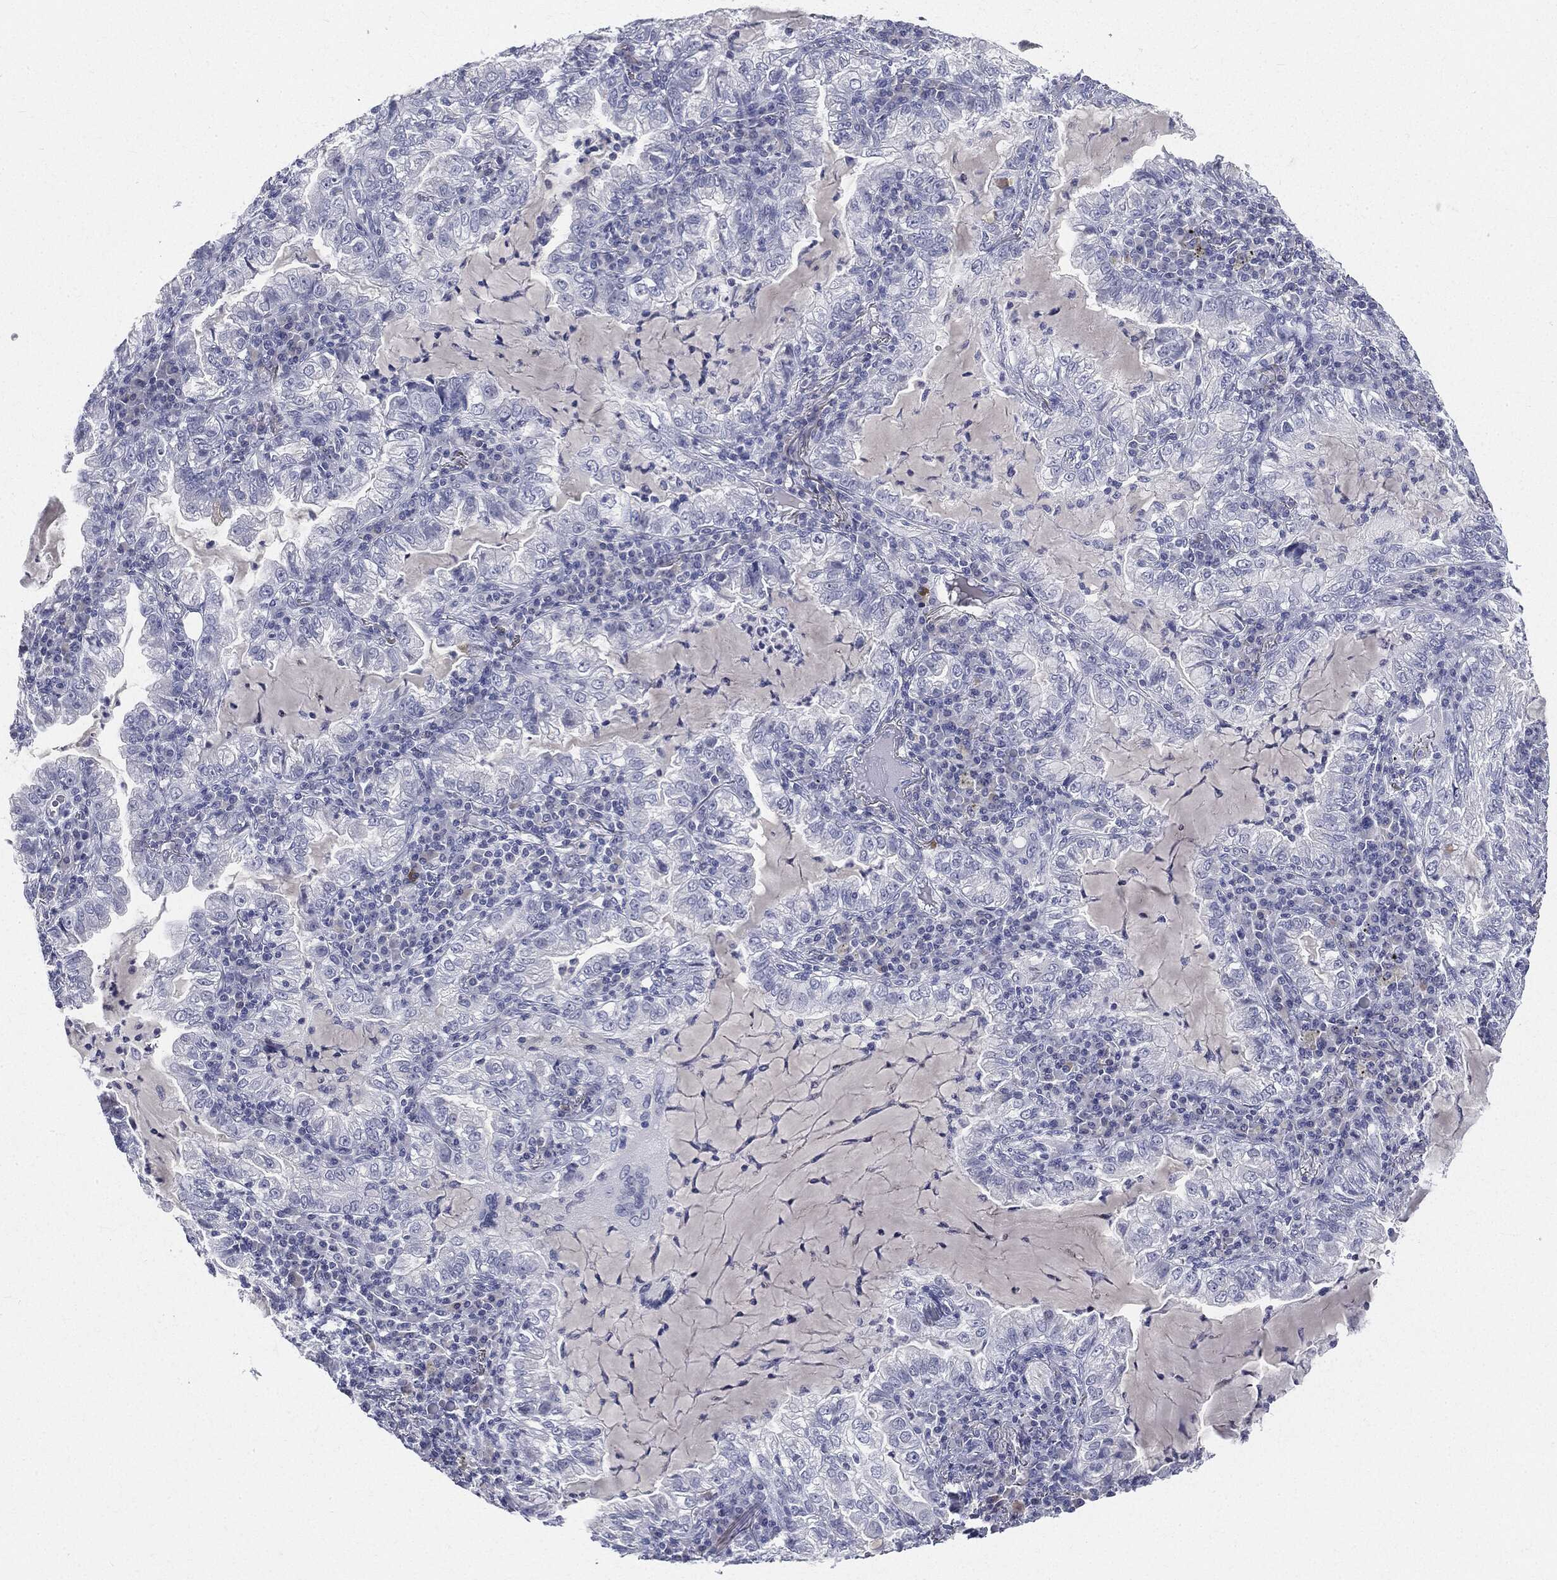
{"staining": {"intensity": "negative", "quantity": "none", "location": "none"}, "tissue": "lung cancer", "cell_type": "Tumor cells", "image_type": "cancer", "snomed": [{"axis": "morphology", "description": "Adenocarcinoma, NOS"}, {"axis": "topography", "description": "Lung"}], "caption": "A histopathology image of human adenocarcinoma (lung) is negative for staining in tumor cells.", "gene": "CGB1", "patient": {"sex": "female", "age": 73}}